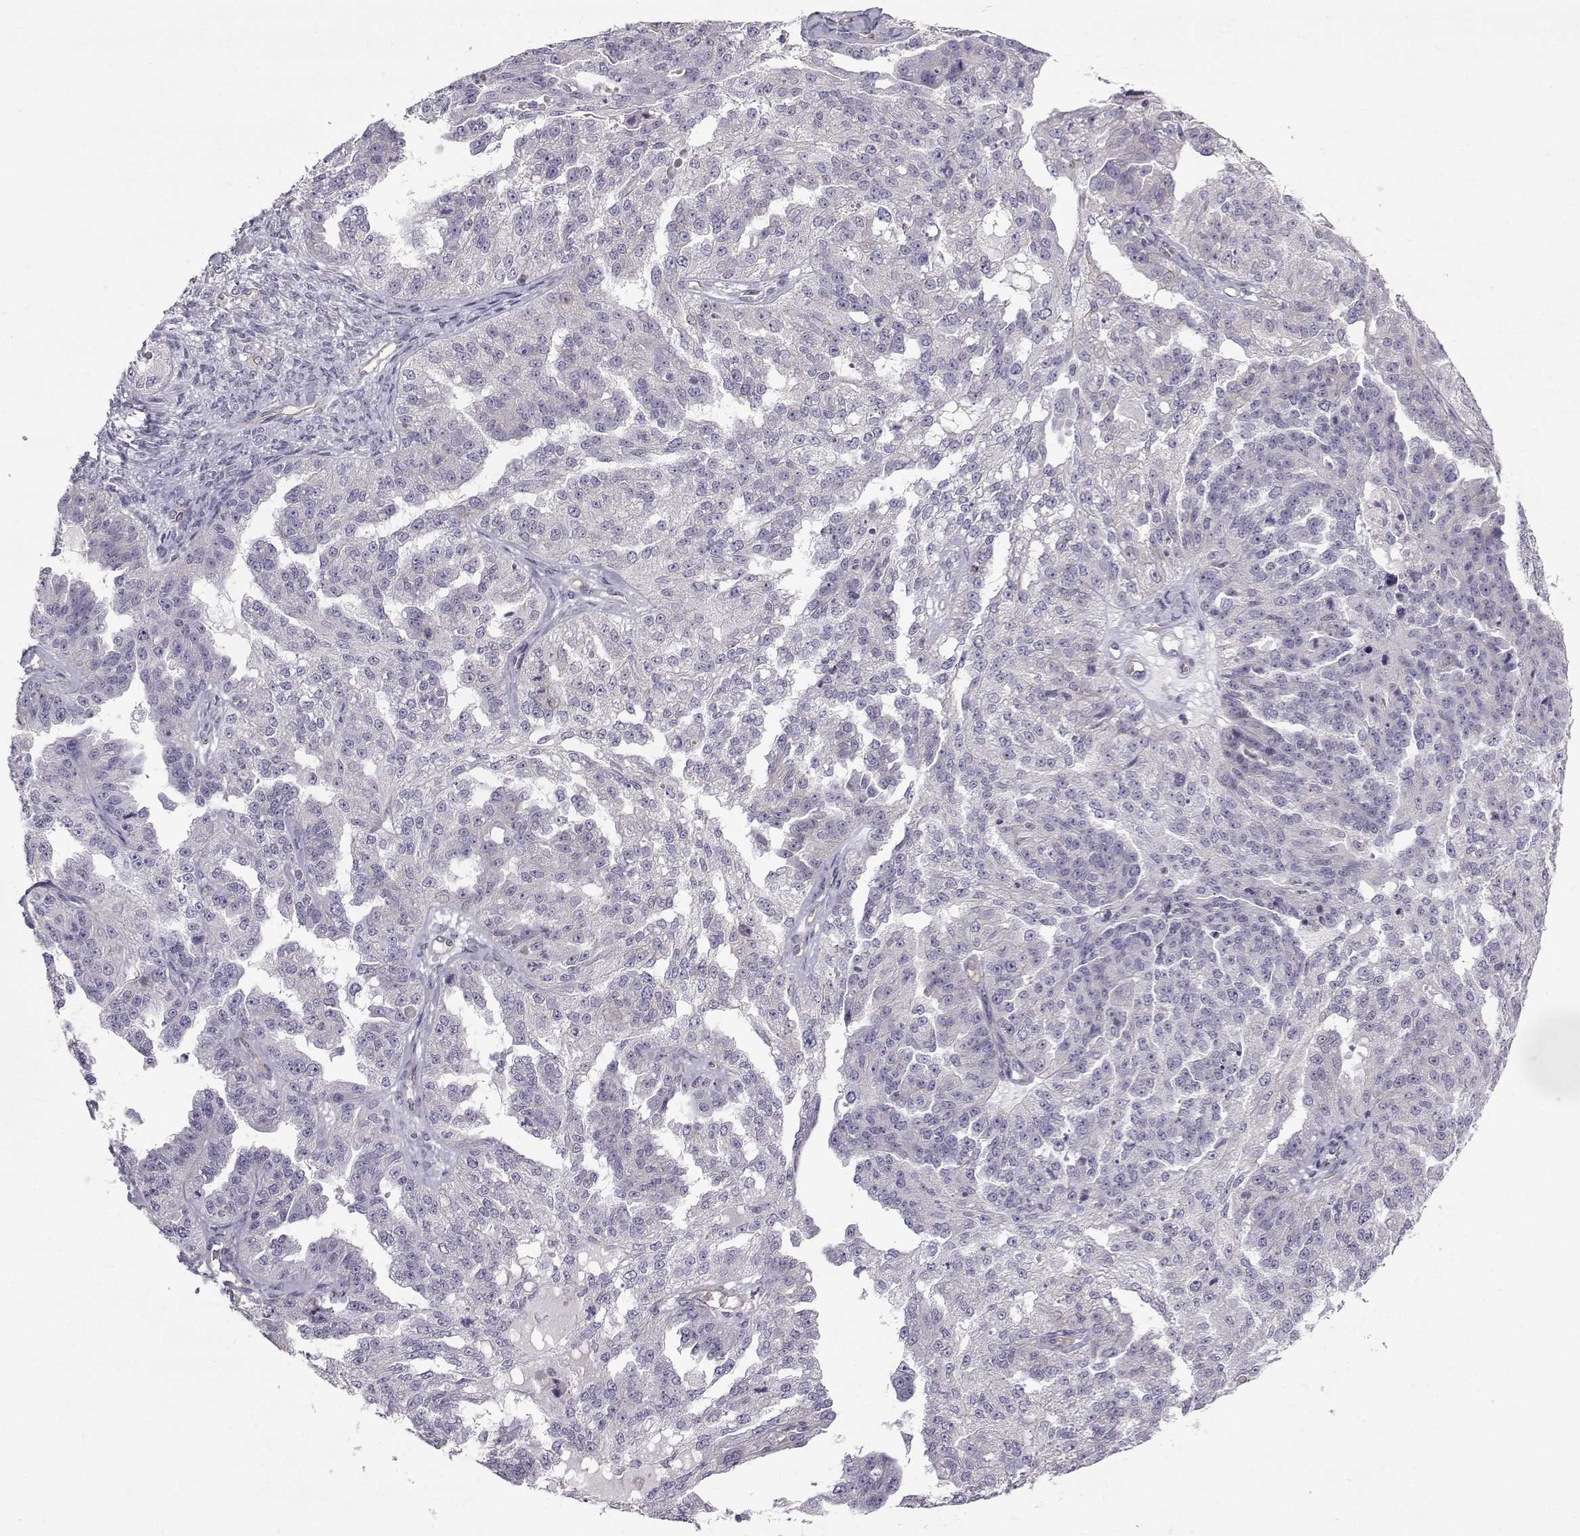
{"staining": {"intensity": "negative", "quantity": "none", "location": "none"}, "tissue": "ovarian cancer", "cell_type": "Tumor cells", "image_type": "cancer", "snomed": [{"axis": "morphology", "description": "Cystadenocarcinoma, serous, NOS"}, {"axis": "topography", "description": "Ovary"}], "caption": "IHC of human ovarian serous cystadenocarcinoma reveals no positivity in tumor cells. (DAB (3,3'-diaminobenzidine) immunohistochemistry visualized using brightfield microscopy, high magnification).", "gene": "QPCT", "patient": {"sex": "female", "age": 58}}